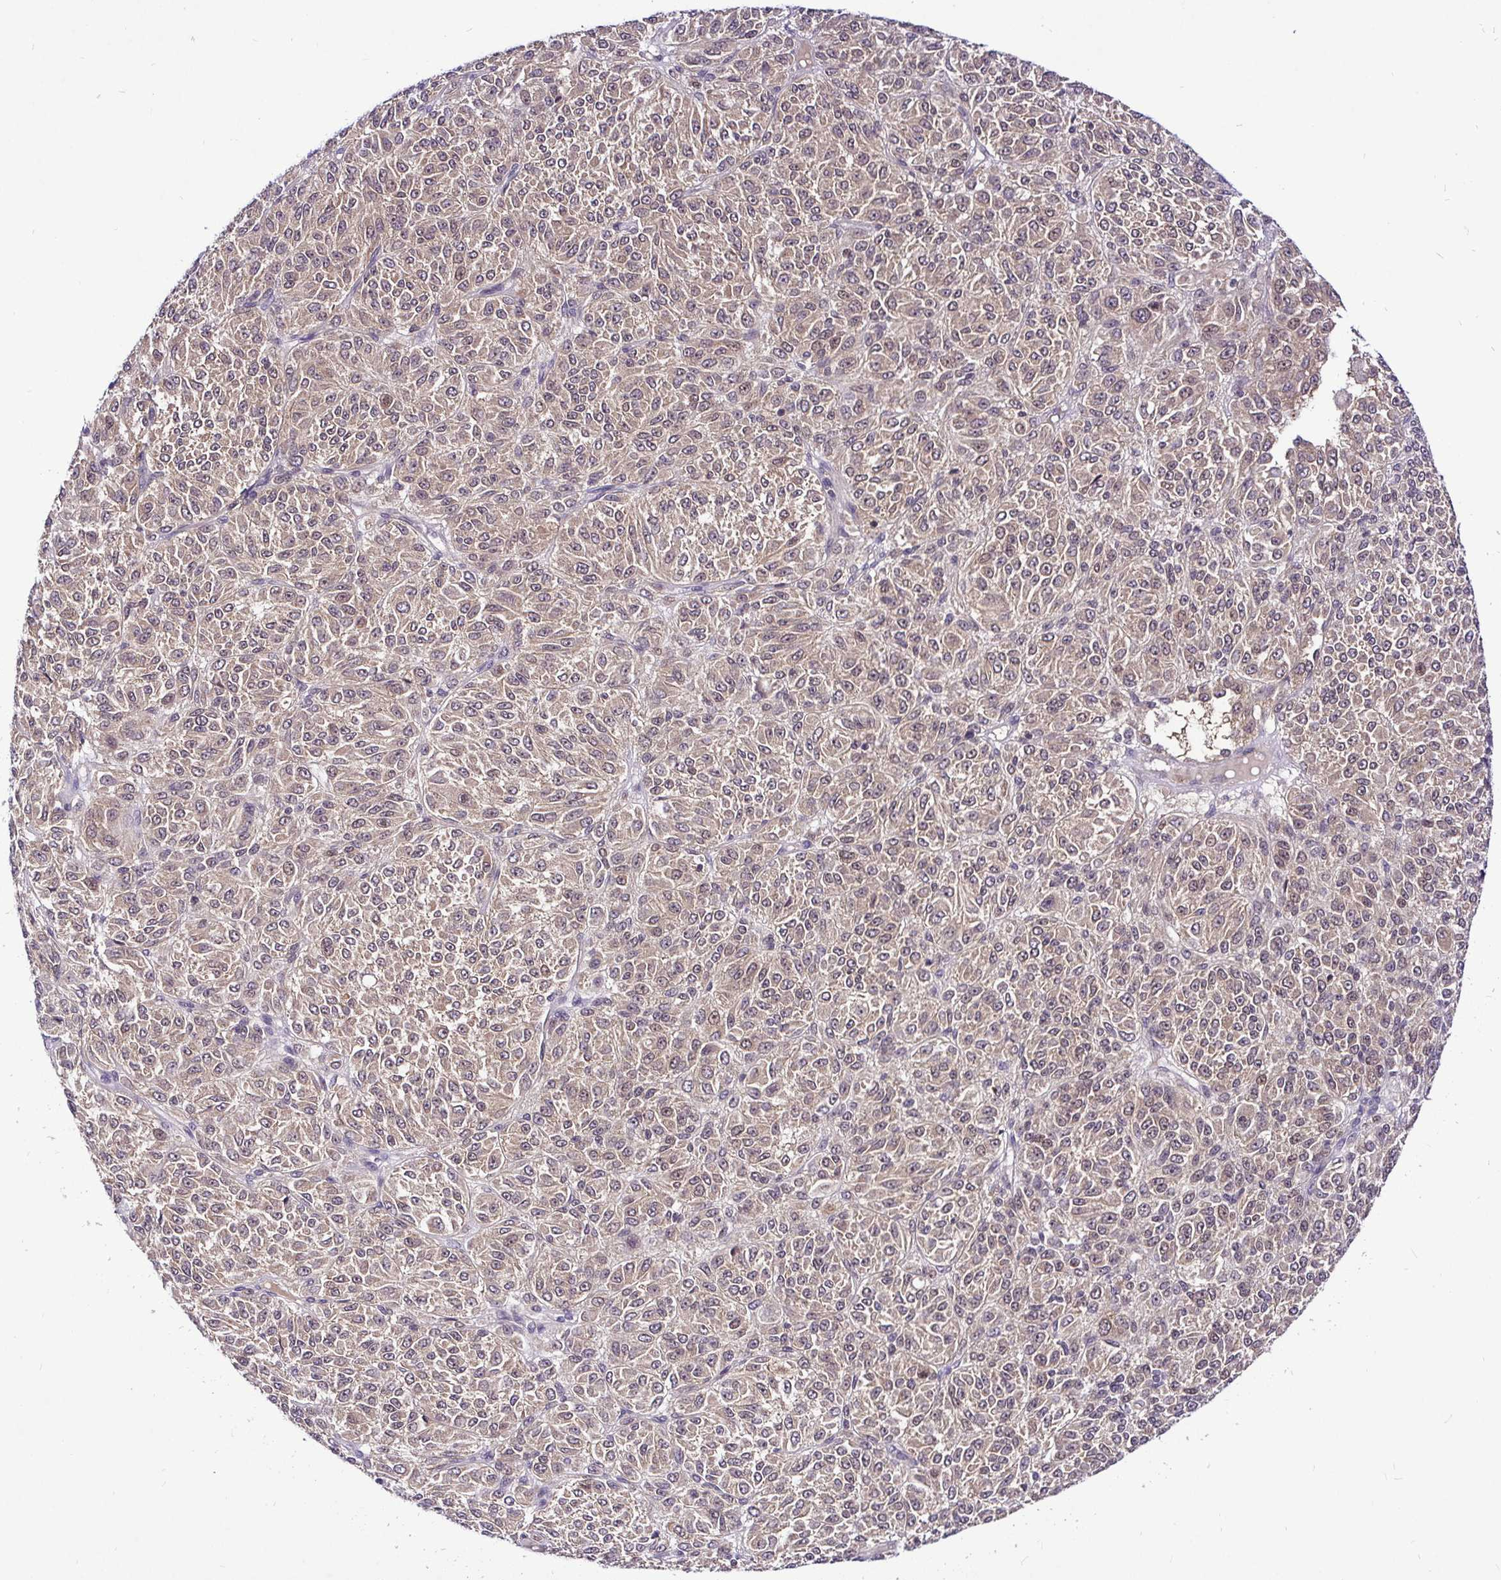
{"staining": {"intensity": "moderate", "quantity": ">75%", "location": "cytoplasmic/membranous,nuclear"}, "tissue": "melanoma", "cell_type": "Tumor cells", "image_type": "cancer", "snomed": [{"axis": "morphology", "description": "Malignant melanoma, Metastatic site"}, {"axis": "topography", "description": "Brain"}], "caption": "Tumor cells exhibit medium levels of moderate cytoplasmic/membranous and nuclear expression in about >75% of cells in malignant melanoma (metastatic site). (Brightfield microscopy of DAB IHC at high magnification).", "gene": "UBE2M", "patient": {"sex": "female", "age": 56}}